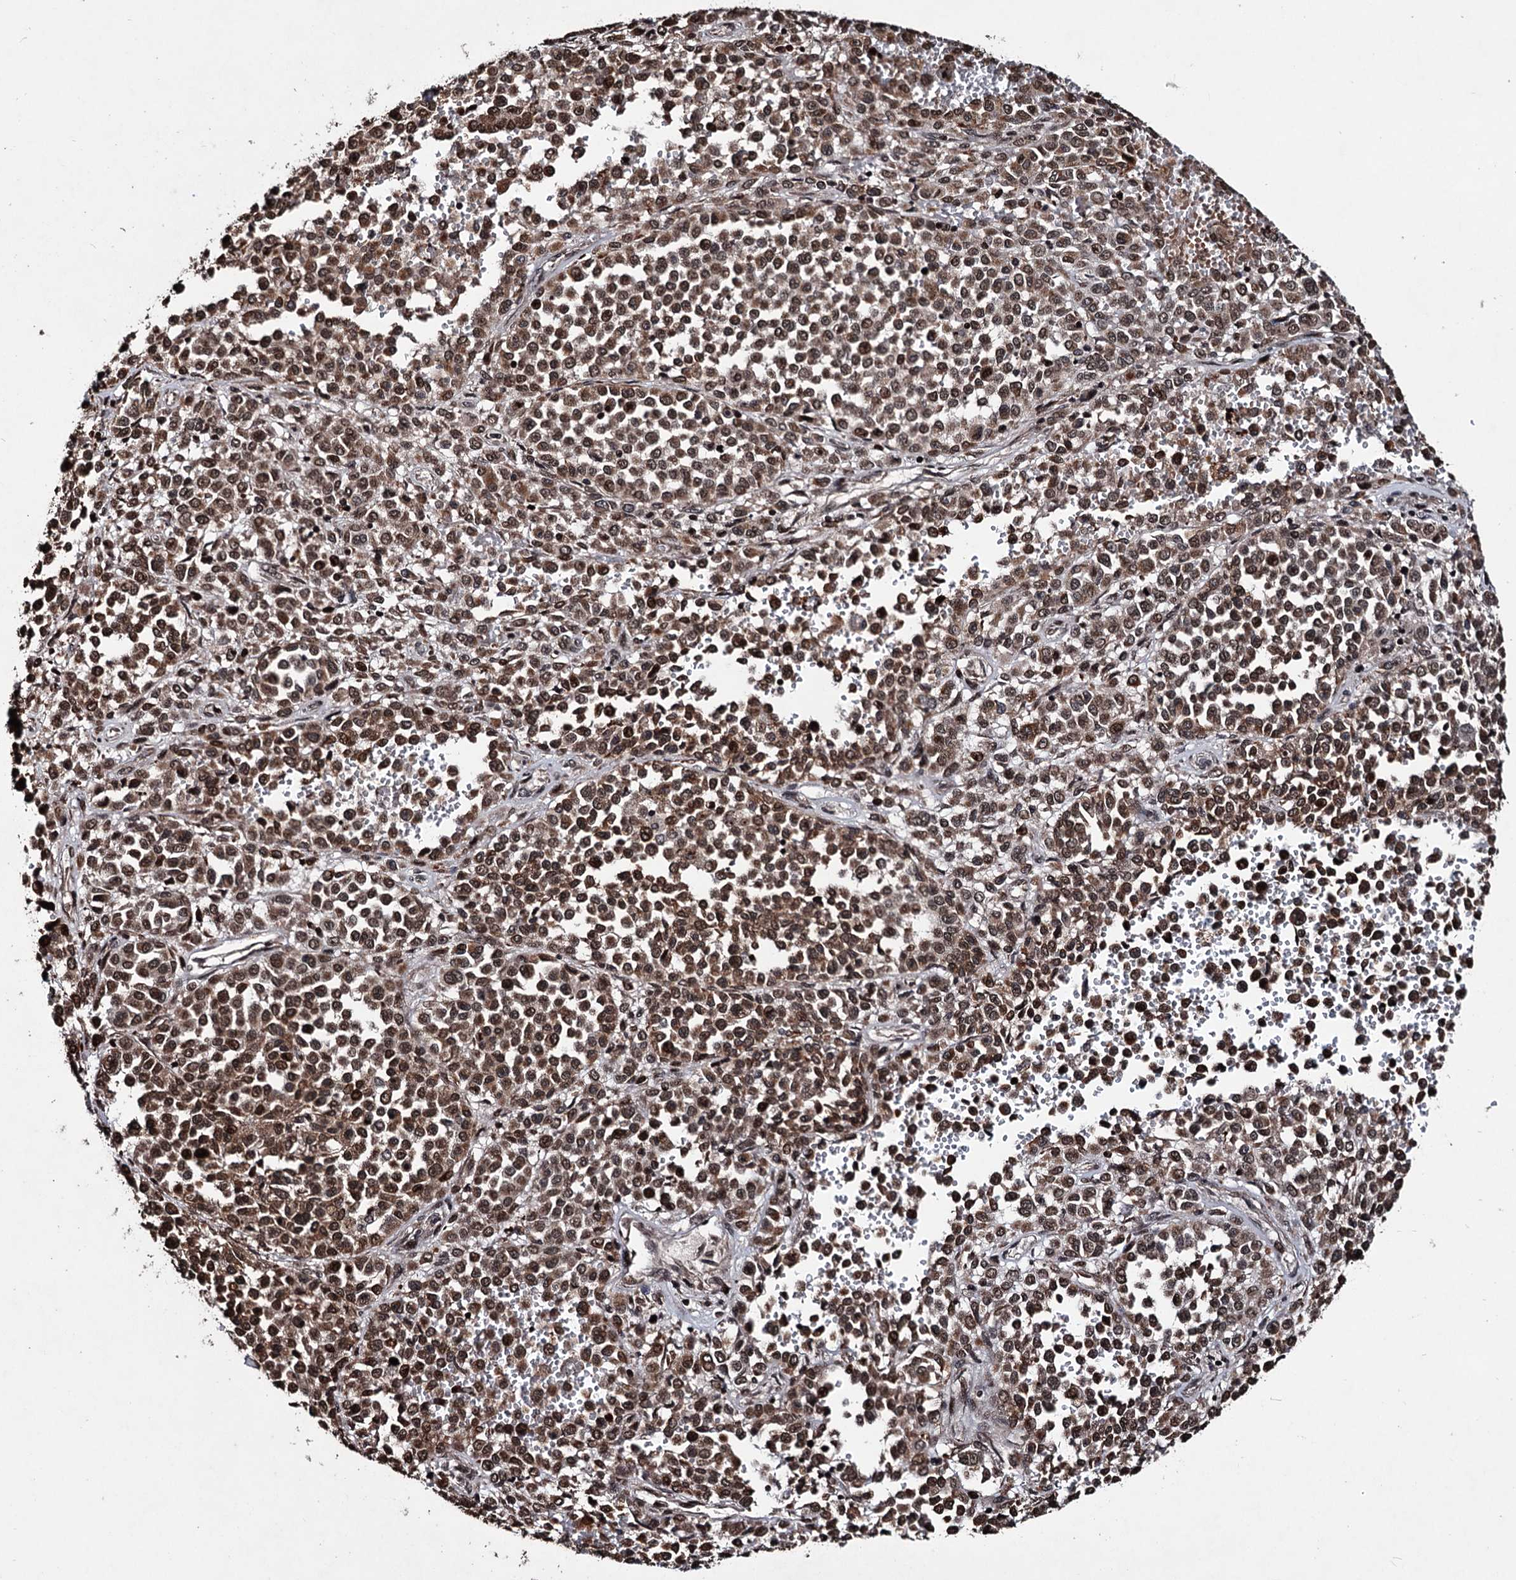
{"staining": {"intensity": "strong", "quantity": ">75%", "location": "cytoplasmic/membranous,nuclear"}, "tissue": "melanoma", "cell_type": "Tumor cells", "image_type": "cancer", "snomed": [{"axis": "morphology", "description": "Malignant melanoma, Metastatic site"}, {"axis": "topography", "description": "Pancreas"}], "caption": "Melanoma stained for a protein (brown) displays strong cytoplasmic/membranous and nuclear positive staining in about >75% of tumor cells.", "gene": "EYA4", "patient": {"sex": "female", "age": 30}}